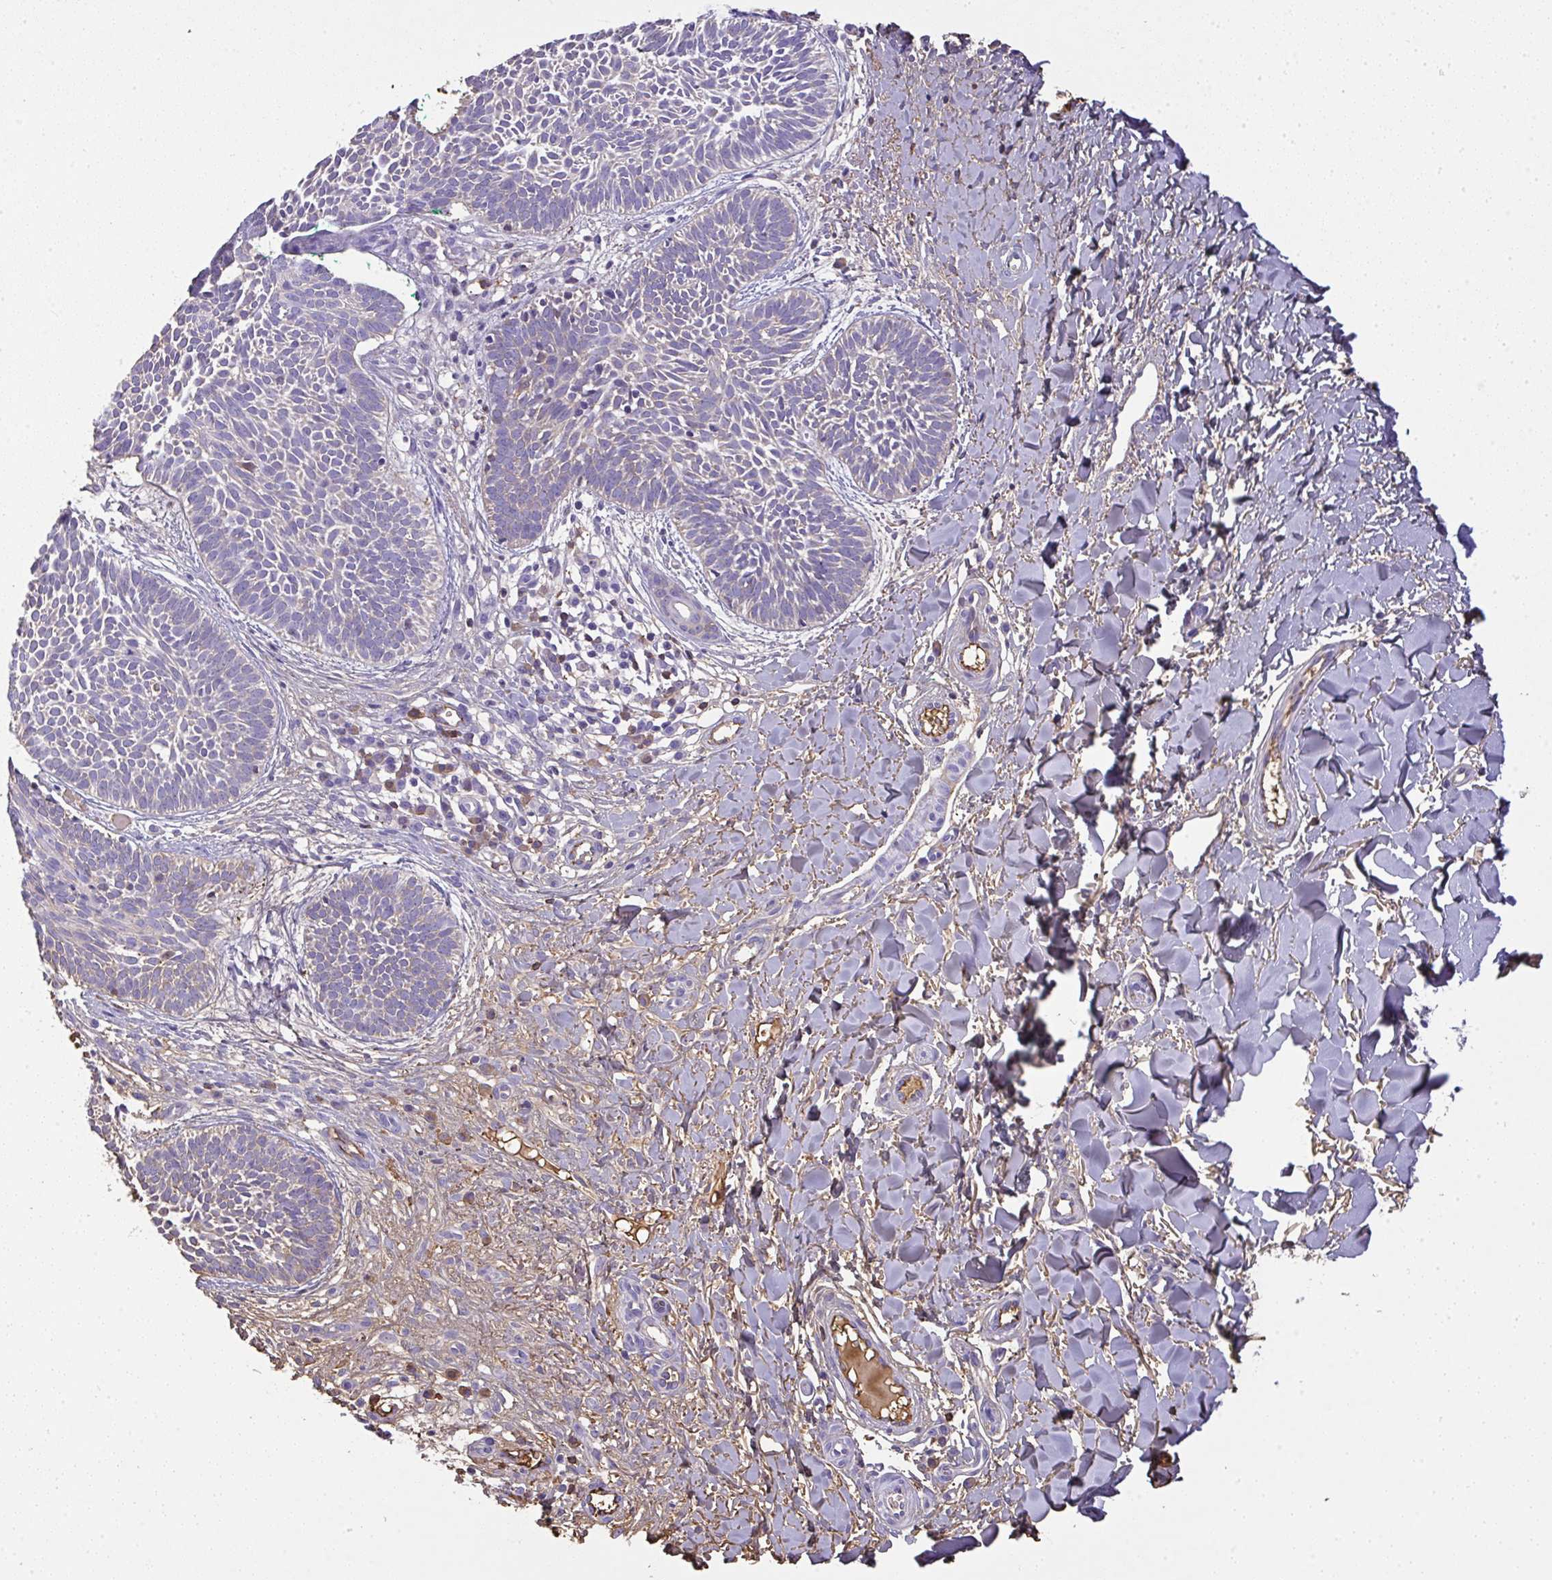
{"staining": {"intensity": "negative", "quantity": "none", "location": "none"}, "tissue": "skin cancer", "cell_type": "Tumor cells", "image_type": "cancer", "snomed": [{"axis": "morphology", "description": "Basal cell carcinoma"}, {"axis": "topography", "description": "Skin"}], "caption": "This is a histopathology image of immunohistochemistry (IHC) staining of skin basal cell carcinoma, which shows no staining in tumor cells. (Brightfield microscopy of DAB IHC at high magnification).", "gene": "SMYD5", "patient": {"sex": "male", "age": 49}}